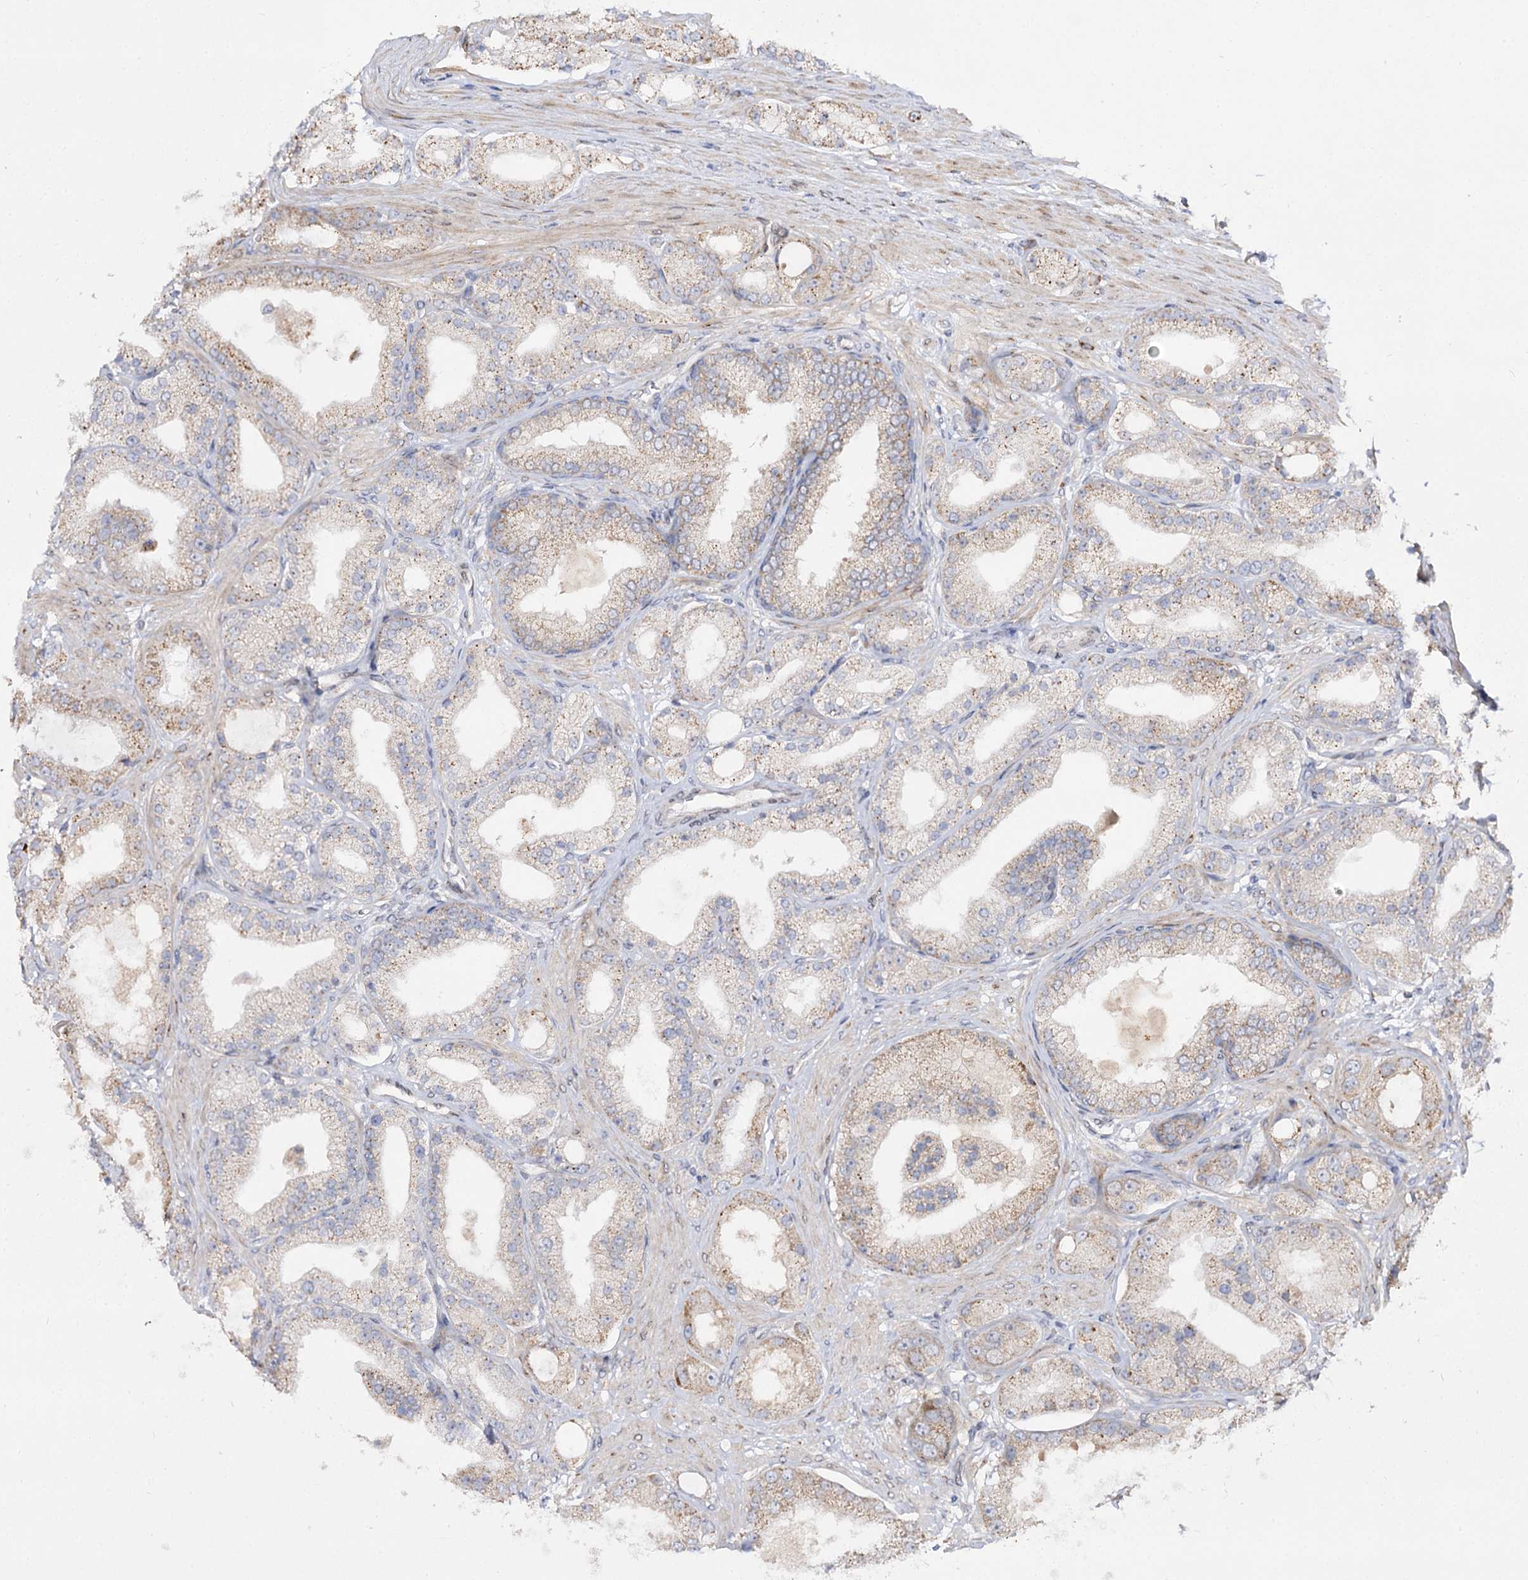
{"staining": {"intensity": "weak", "quantity": "25%-75%", "location": "cytoplasmic/membranous"}, "tissue": "prostate cancer", "cell_type": "Tumor cells", "image_type": "cancer", "snomed": [{"axis": "morphology", "description": "Adenocarcinoma, Low grade"}, {"axis": "topography", "description": "Prostate"}], "caption": "This micrograph reveals immunohistochemistry (IHC) staining of prostate cancer, with low weak cytoplasmic/membranous staining in approximately 25%-75% of tumor cells.", "gene": "C11orf80", "patient": {"sex": "male", "age": 67}}